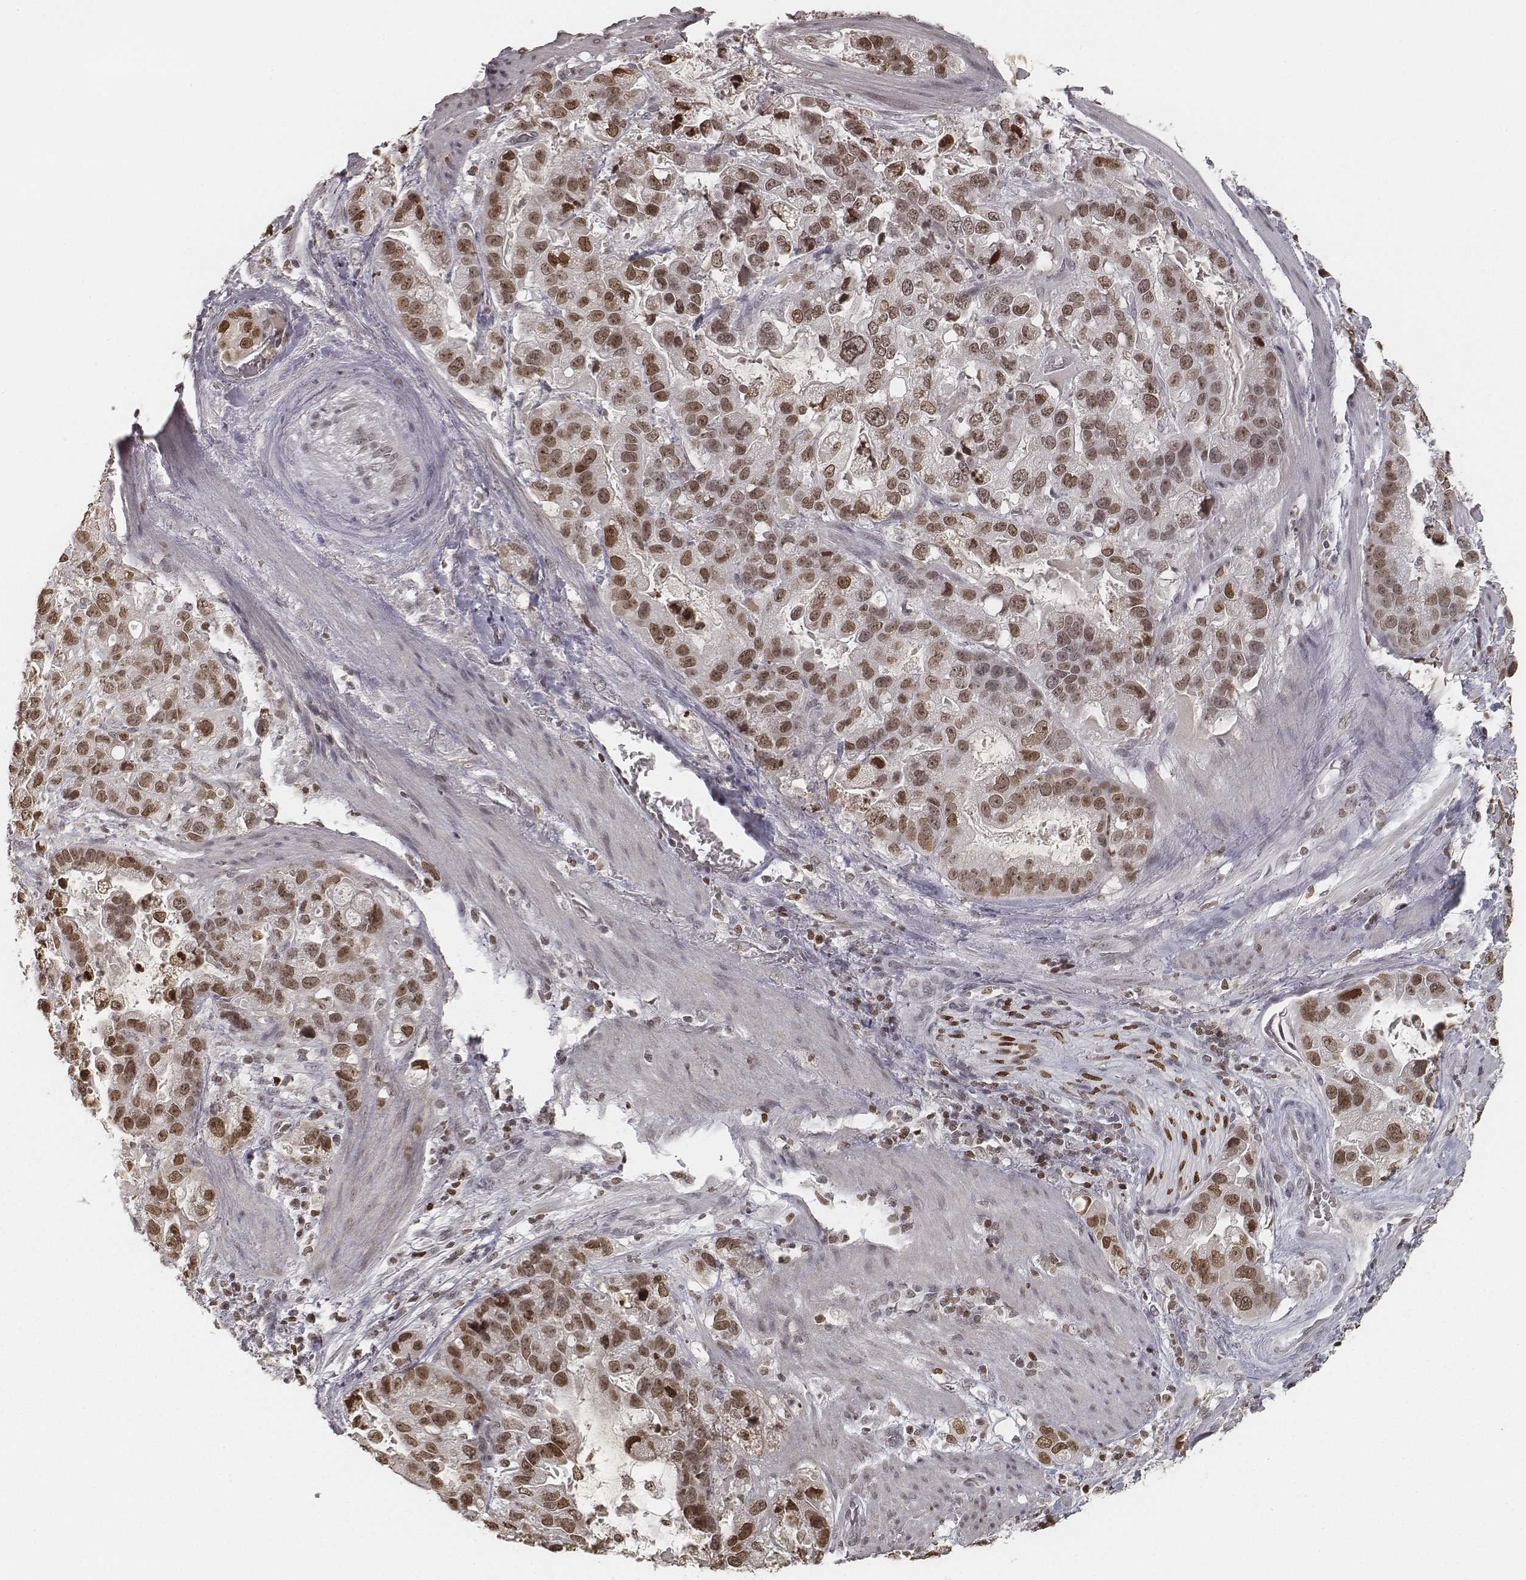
{"staining": {"intensity": "moderate", "quantity": ">75%", "location": "nuclear"}, "tissue": "stomach cancer", "cell_type": "Tumor cells", "image_type": "cancer", "snomed": [{"axis": "morphology", "description": "Adenocarcinoma, NOS"}, {"axis": "topography", "description": "Stomach"}], "caption": "Moderate nuclear staining for a protein is identified in approximately >75% of tumor cells of adenocarcinoma (stomach) using immunohistochemistry (IHC).", "gene": "HMGA2", "patient": {"sex": "male", "age": 59}}